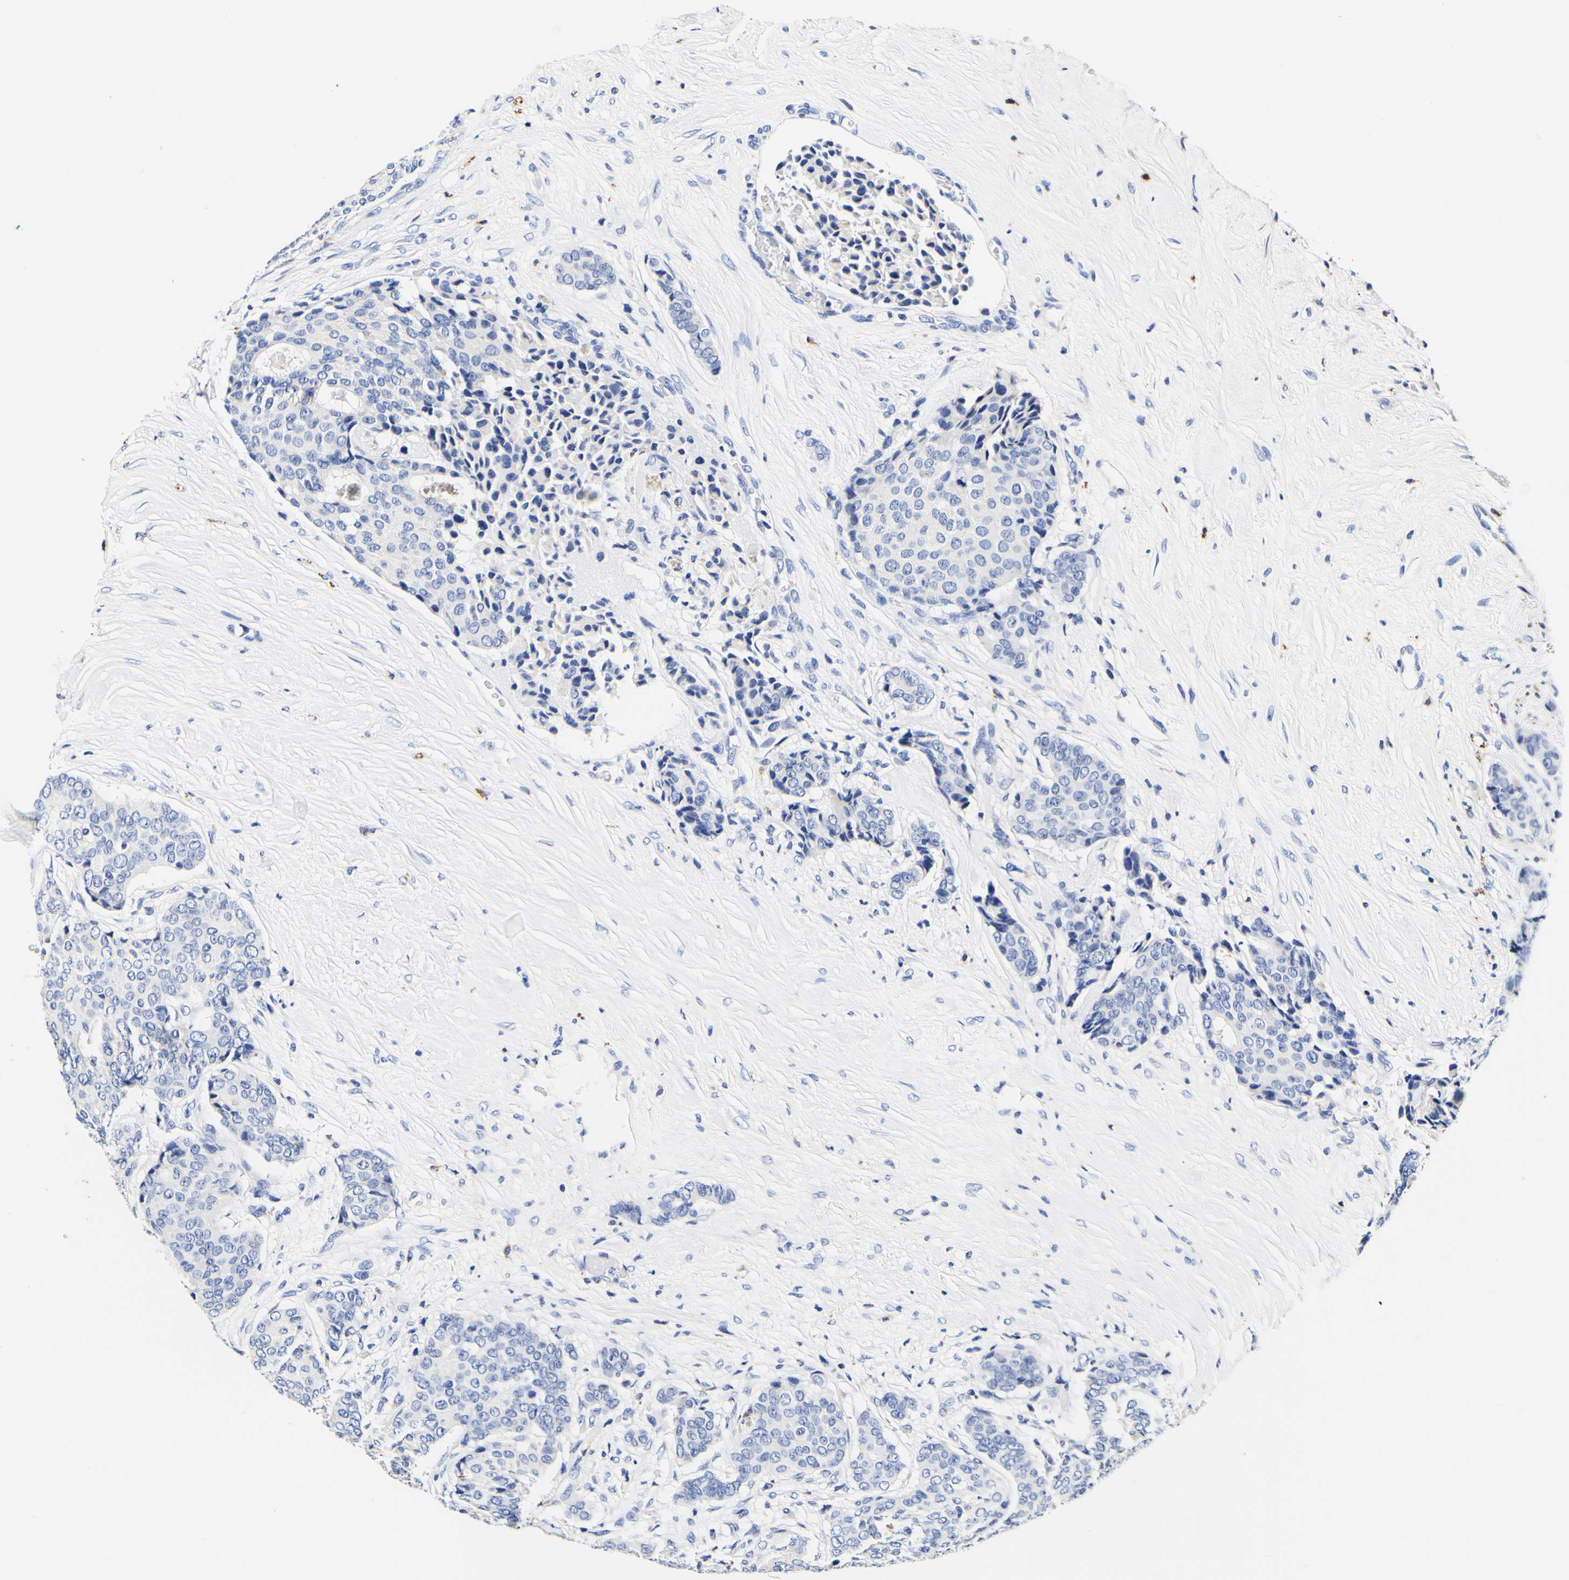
{"staining": {"intensity": "negative", "quantity": "none", "location": "none"}, "tissue": "breast cancer", "cell_type": "Tumor cells", "image_type": "cancer", "snomed": [{"axis": "morphology", "description": "Duct carcinoma"}, {"axis": "topography", "description": "Breast"}], "caption": "Tumor cells show no significant positivity in breast infiltrating ductal carcinoma. (Stains: DAB (3,3'-diaminobenzidine) IHC with hematoxylin counter stain, Microscopy: brightfield microscopy at high magnification).", "gene": "CAMK4", "patient": {"sex": "female", "age": 75}}